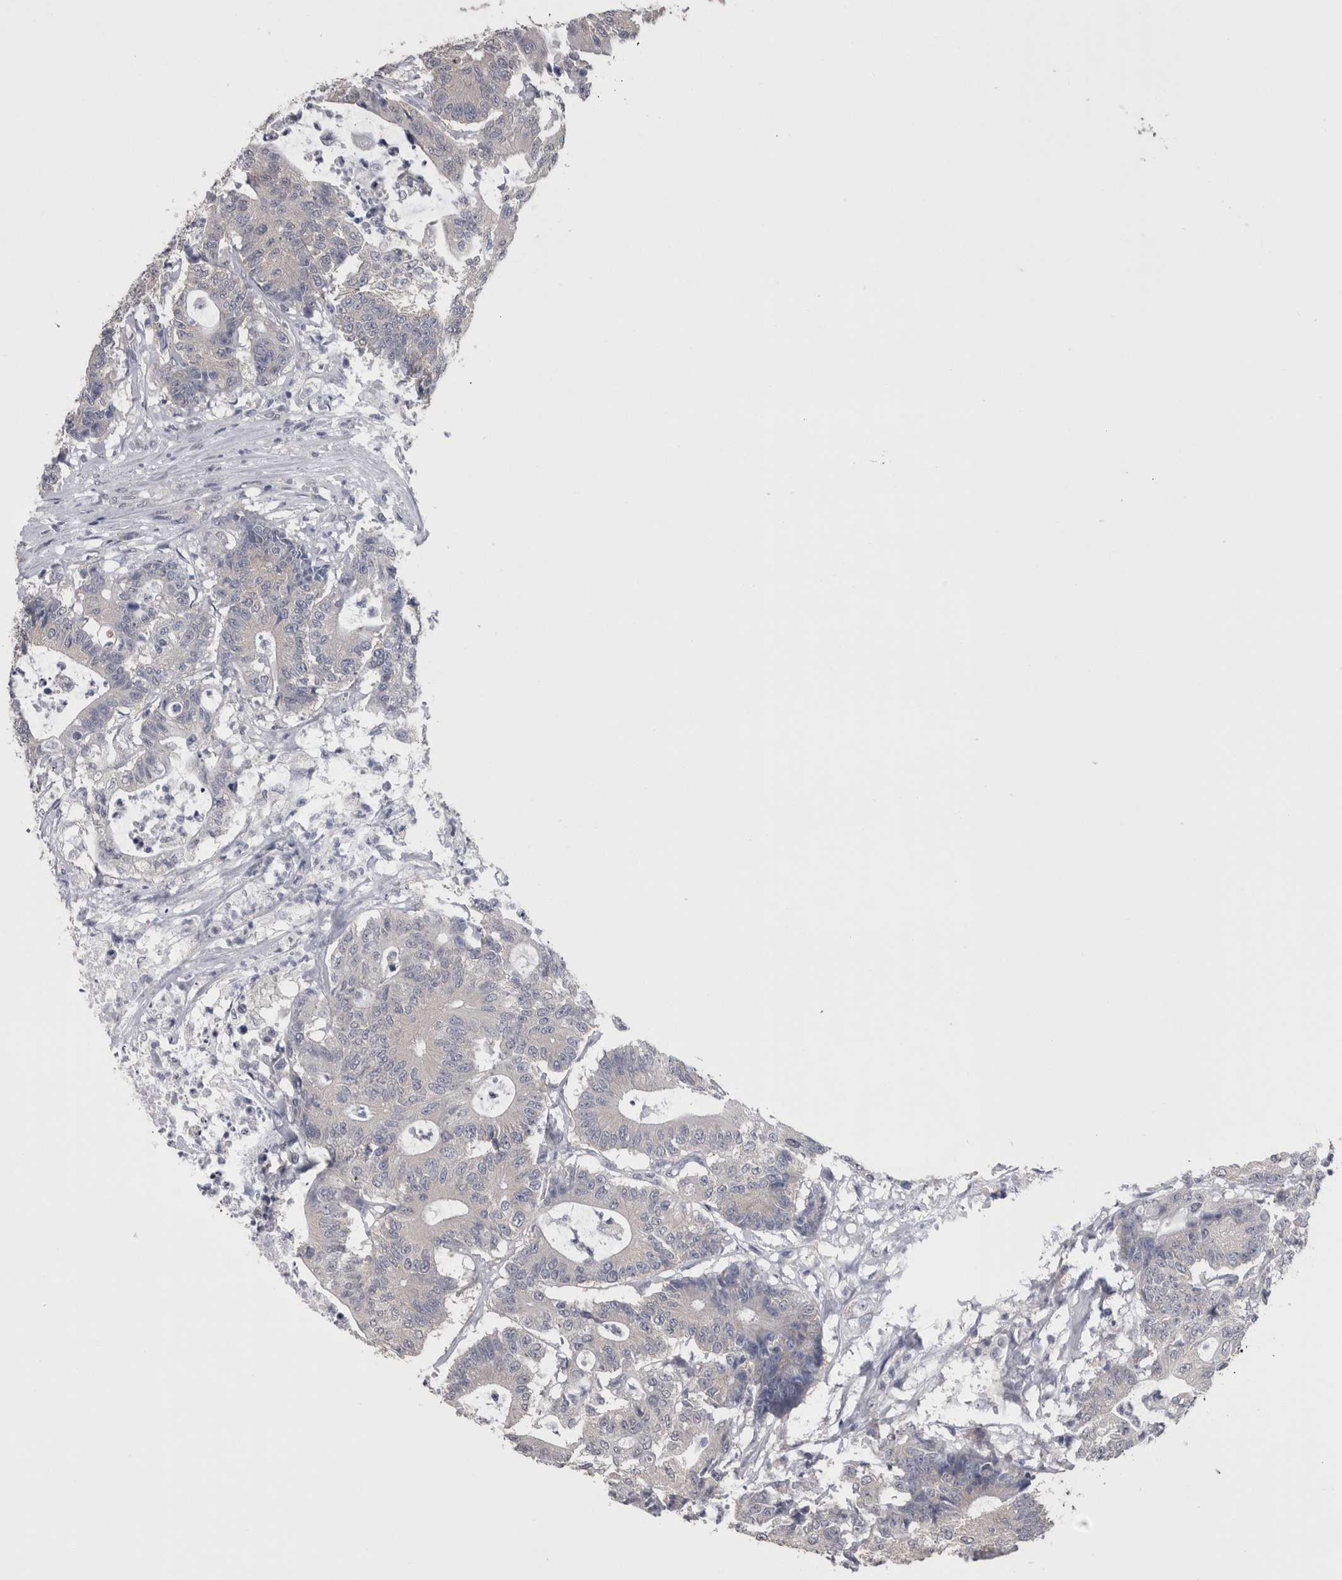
{"staining": {"intensity": "negative", "quantity": "none", "location": "none"}, "tissue": "colorectal cancer", "cell_type": "Tumor cells", "image_type": "cancer", "snomed": [{"axis": "morphology", "description": "Adenocarcinoma, NOS"}, {"axis": "topography", "description": "Colon"}], "caption": "Immunohistochemistry histopathology image of colorectal cancer stained for a protein (brown), which demonstrates no staining in tumor cells. (Brightfield microscopy of DAB immunohistochemistry (IHC) at high magnification).", "gene": "DDX6", "patient": {"sex": "female", "age": 84}}